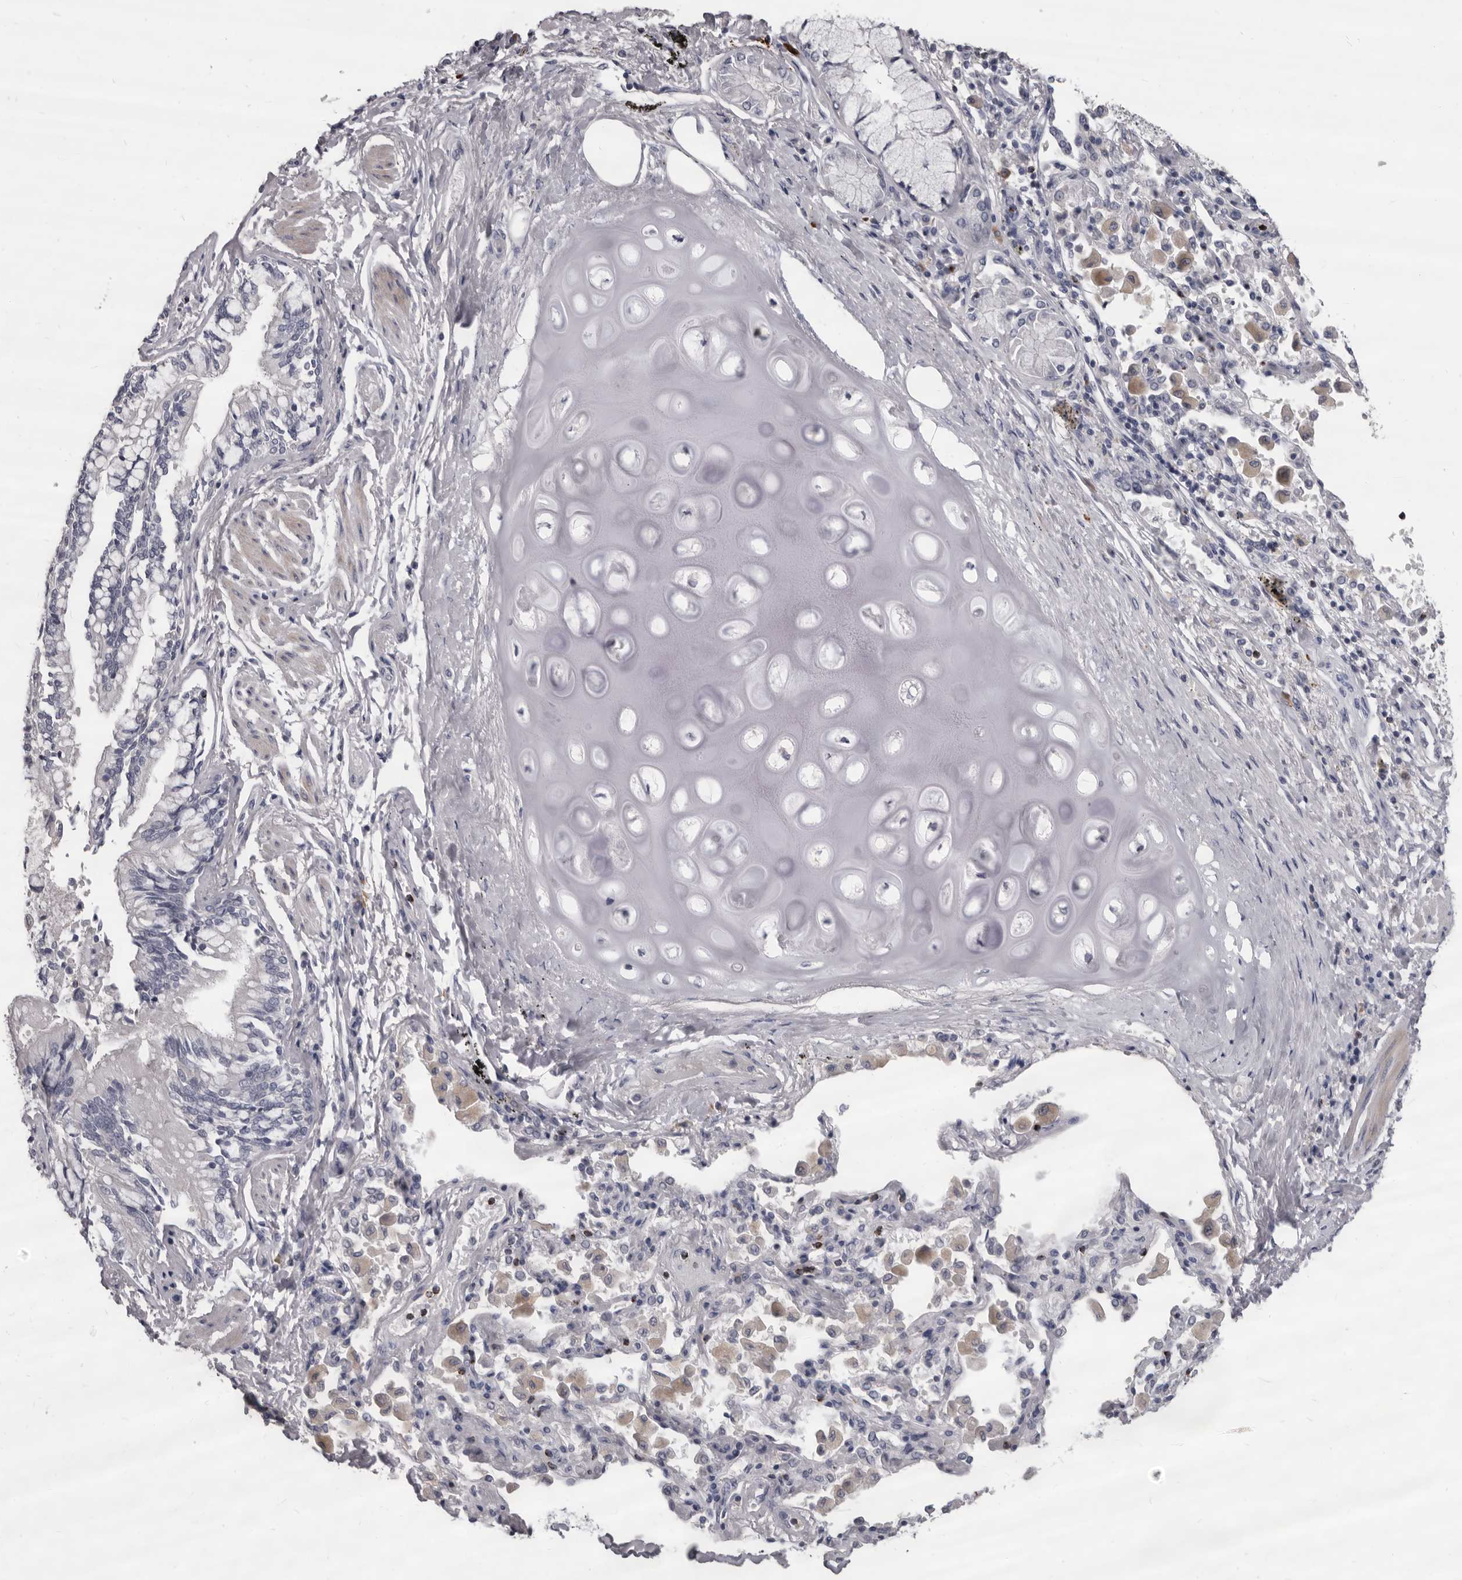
{"staining": {"intensity": "negative", "quantity": "none", "location": "none"}, "tissue": "bronchus", "cell_type": "Respiratory epithelial cells", "image_type": "normal", "snomed": [{"axis": "morphology", "description": "Normal tissue, NOS"}, {"axis": "morphology", "description": "Inflammation, NOS"}, {"axis": "topography", "description": "Lung"}], "caption": "DAB immunohistochemical staining of unremarkable bronchus exhibits no significant positivity in respiratory epithelial cells. Nuclei are stained in blue.", "gene": "GZMH", "patient": {"sex": "female", "age": 46}}